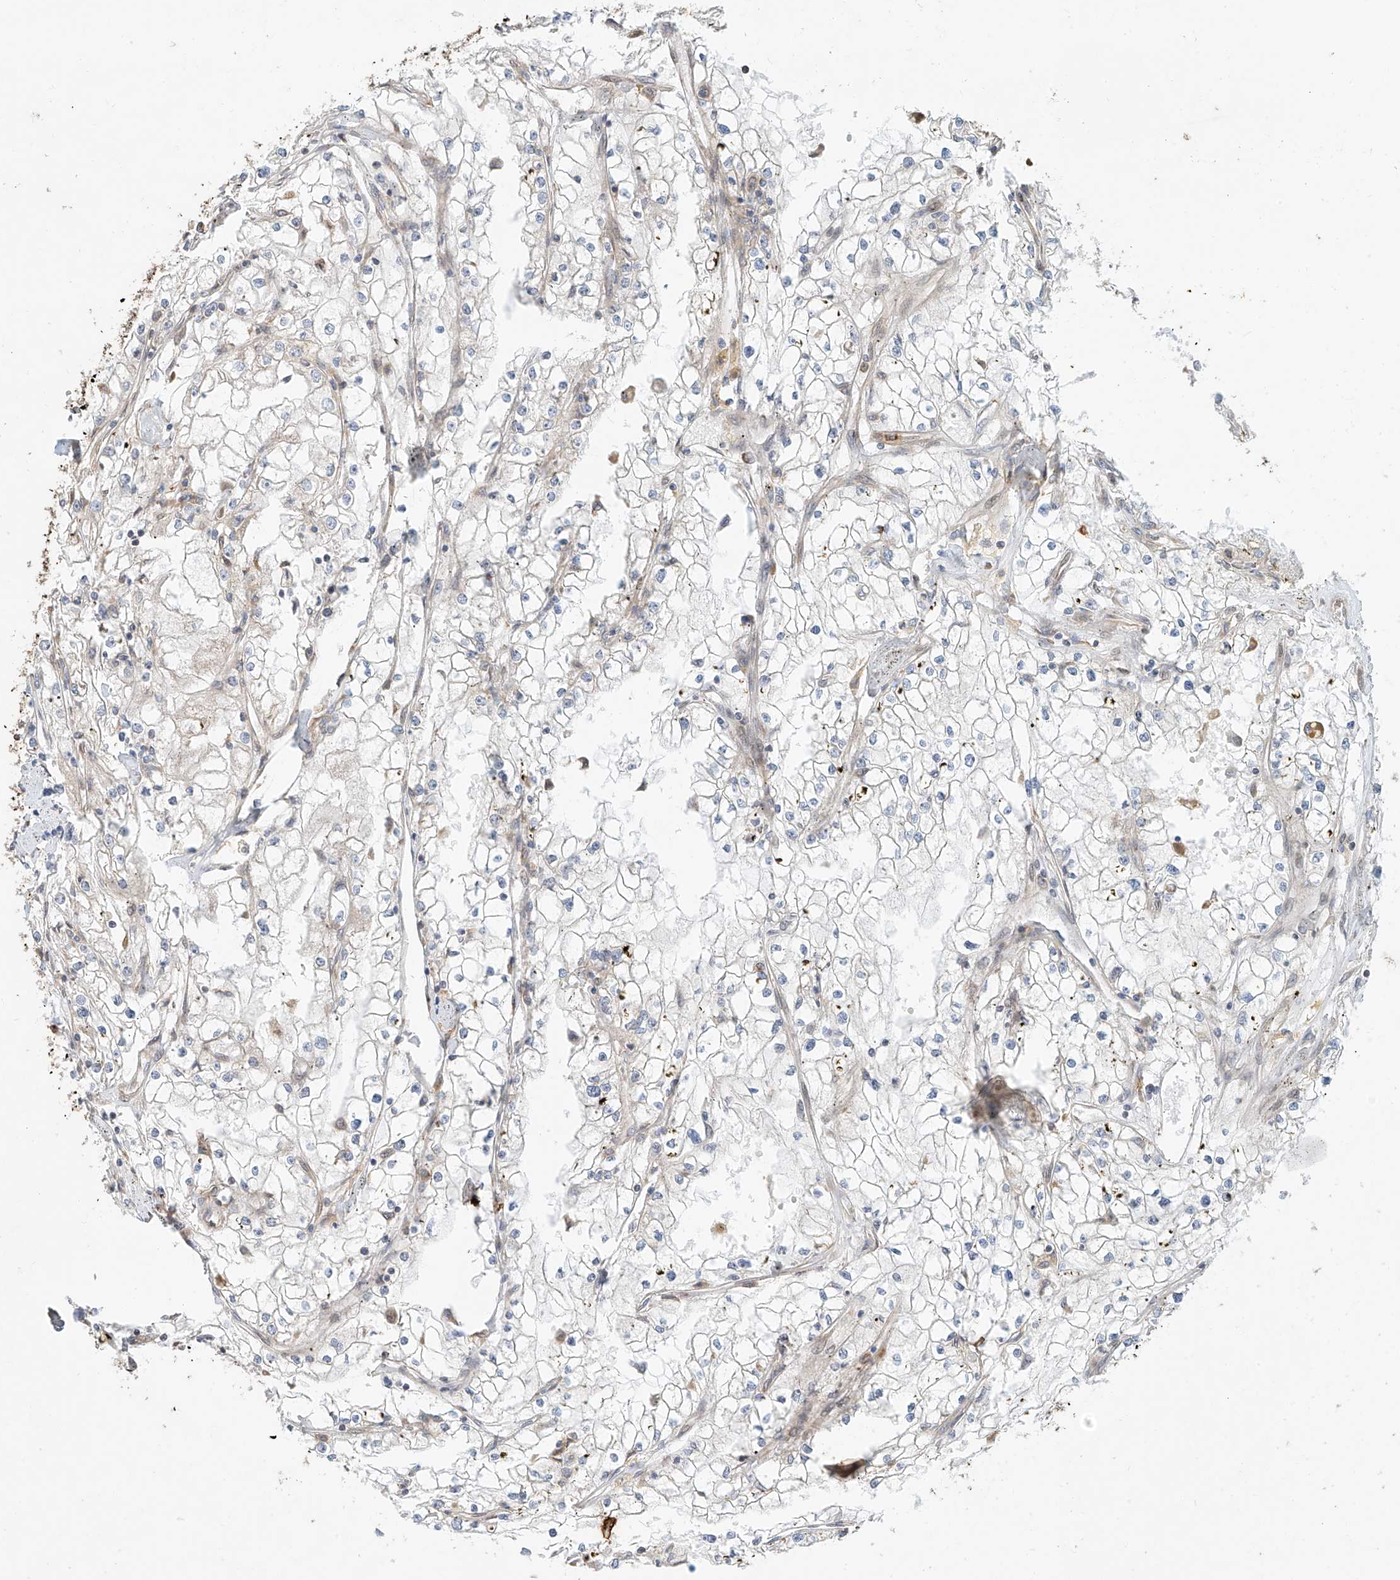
{"staining": {"intensity": "negative", "quantity": "none", "location": "none"}, "tissue": "renal cancer", "cell_type": "Tumor cells", "image_type": "cancer", "snomed": [{"axis": "morphology", "description": "Adenocarcinoma, NOS"}, {"axis": "topography", "description": "Kidney"}], "caption": "The histopathology image exhibits no significant staining in tumor cells of adenocarcinoma (renal). Nuclei are stained in blue.", "gene": "CEP162", "patient": {"sex": "male", "age": 56}}